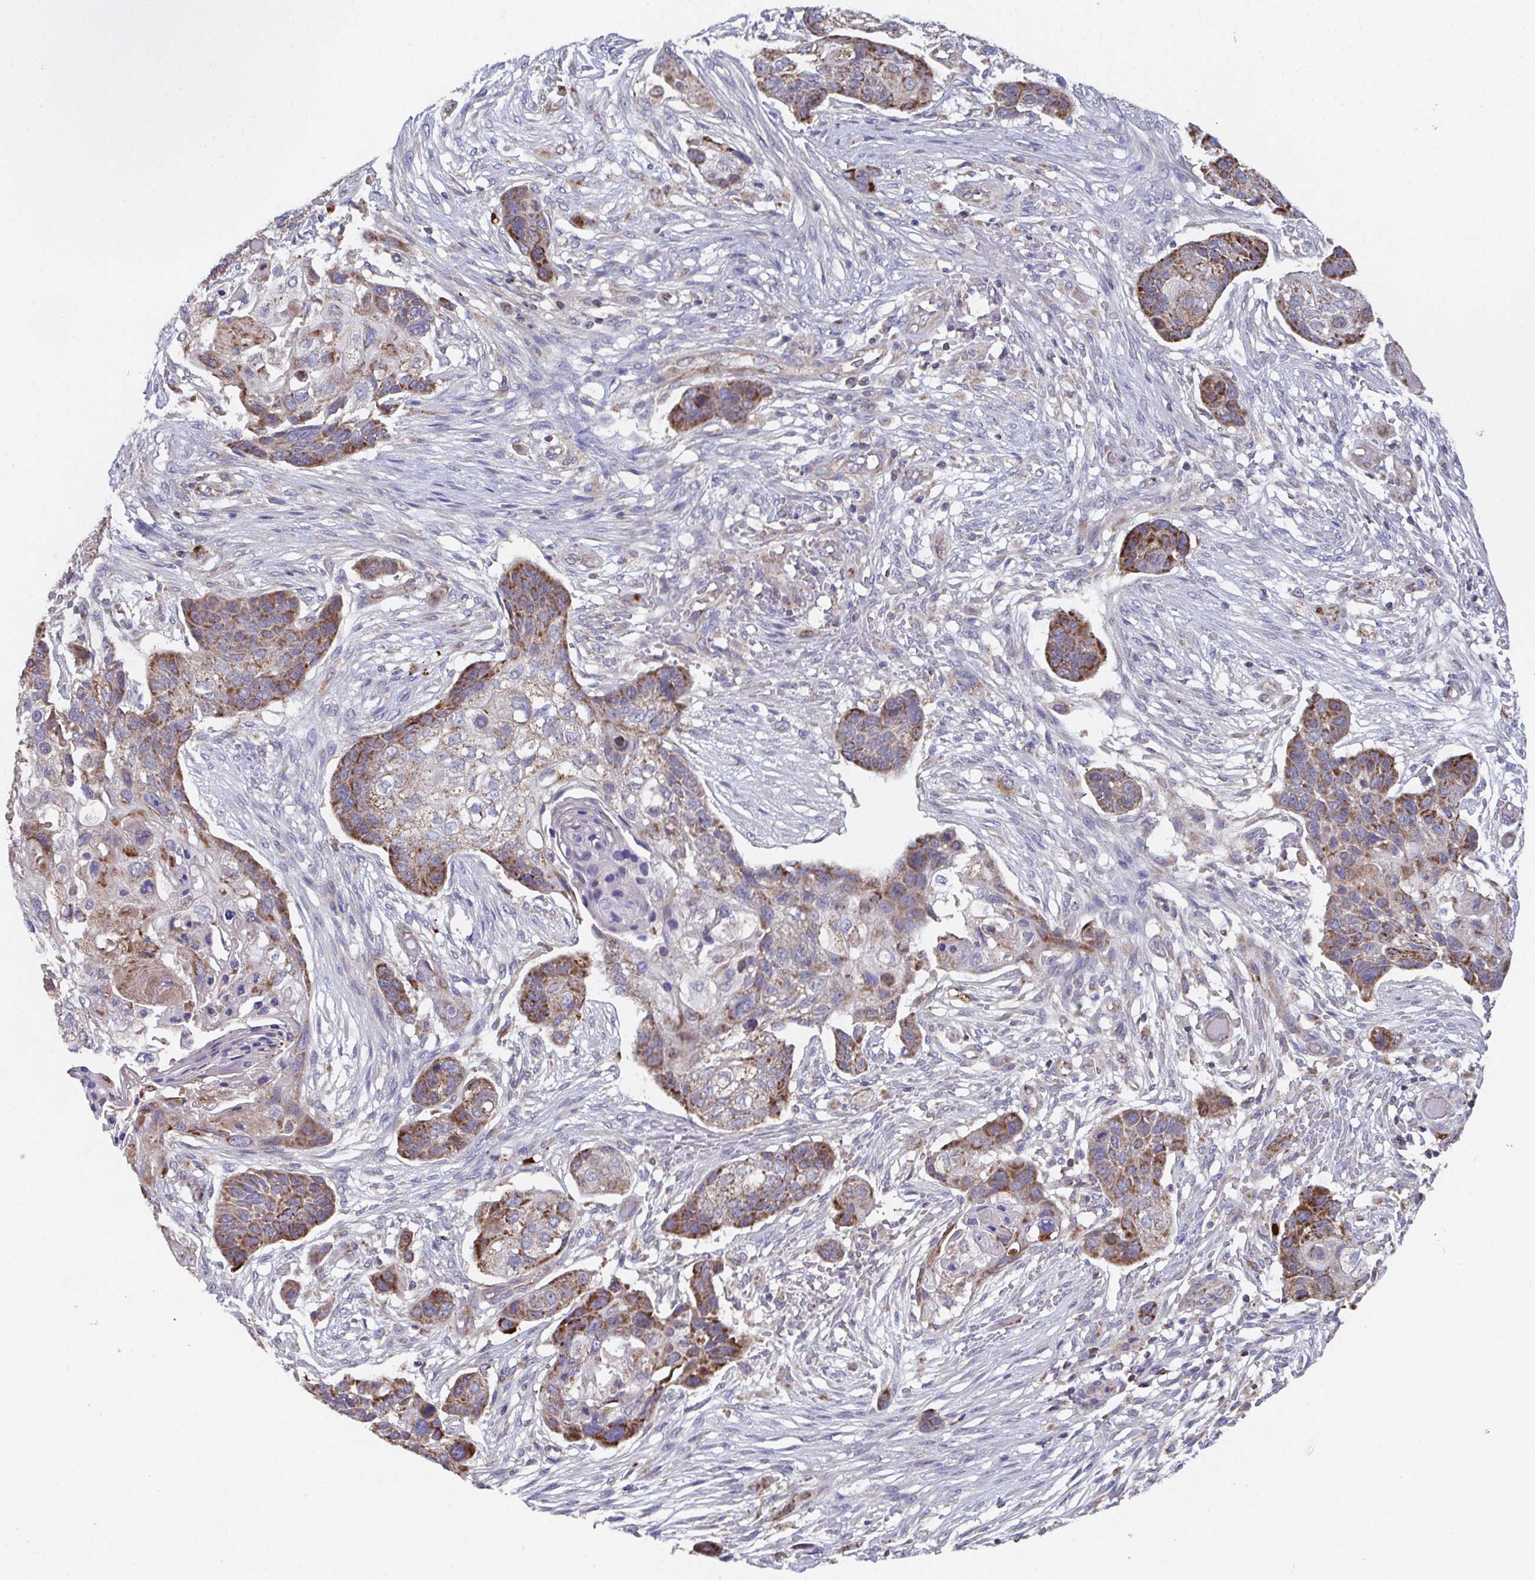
{"staining": {"intensity": "moderate", "quantity": "25%-75%", "location": "cytoplasmic/membranous"}, "tissue": "lung cancer", "cell_type": "Tumor cells", "image_type": "cancer", "snomed": [{"axis": "morphology", "description": "Squamous cell carcinoma, NOS"}, {"axis": "topography", "description": "Lung"}], "caption": "Brown immunohistochemical staining in human lung squamous cell carcinoma exhibits moderate cytoplasmic/membranous staining in approximately 25%-75% of tumor cells.", "gene": "MT-ND3", "patient": {"sex": "male", "age": 69}}